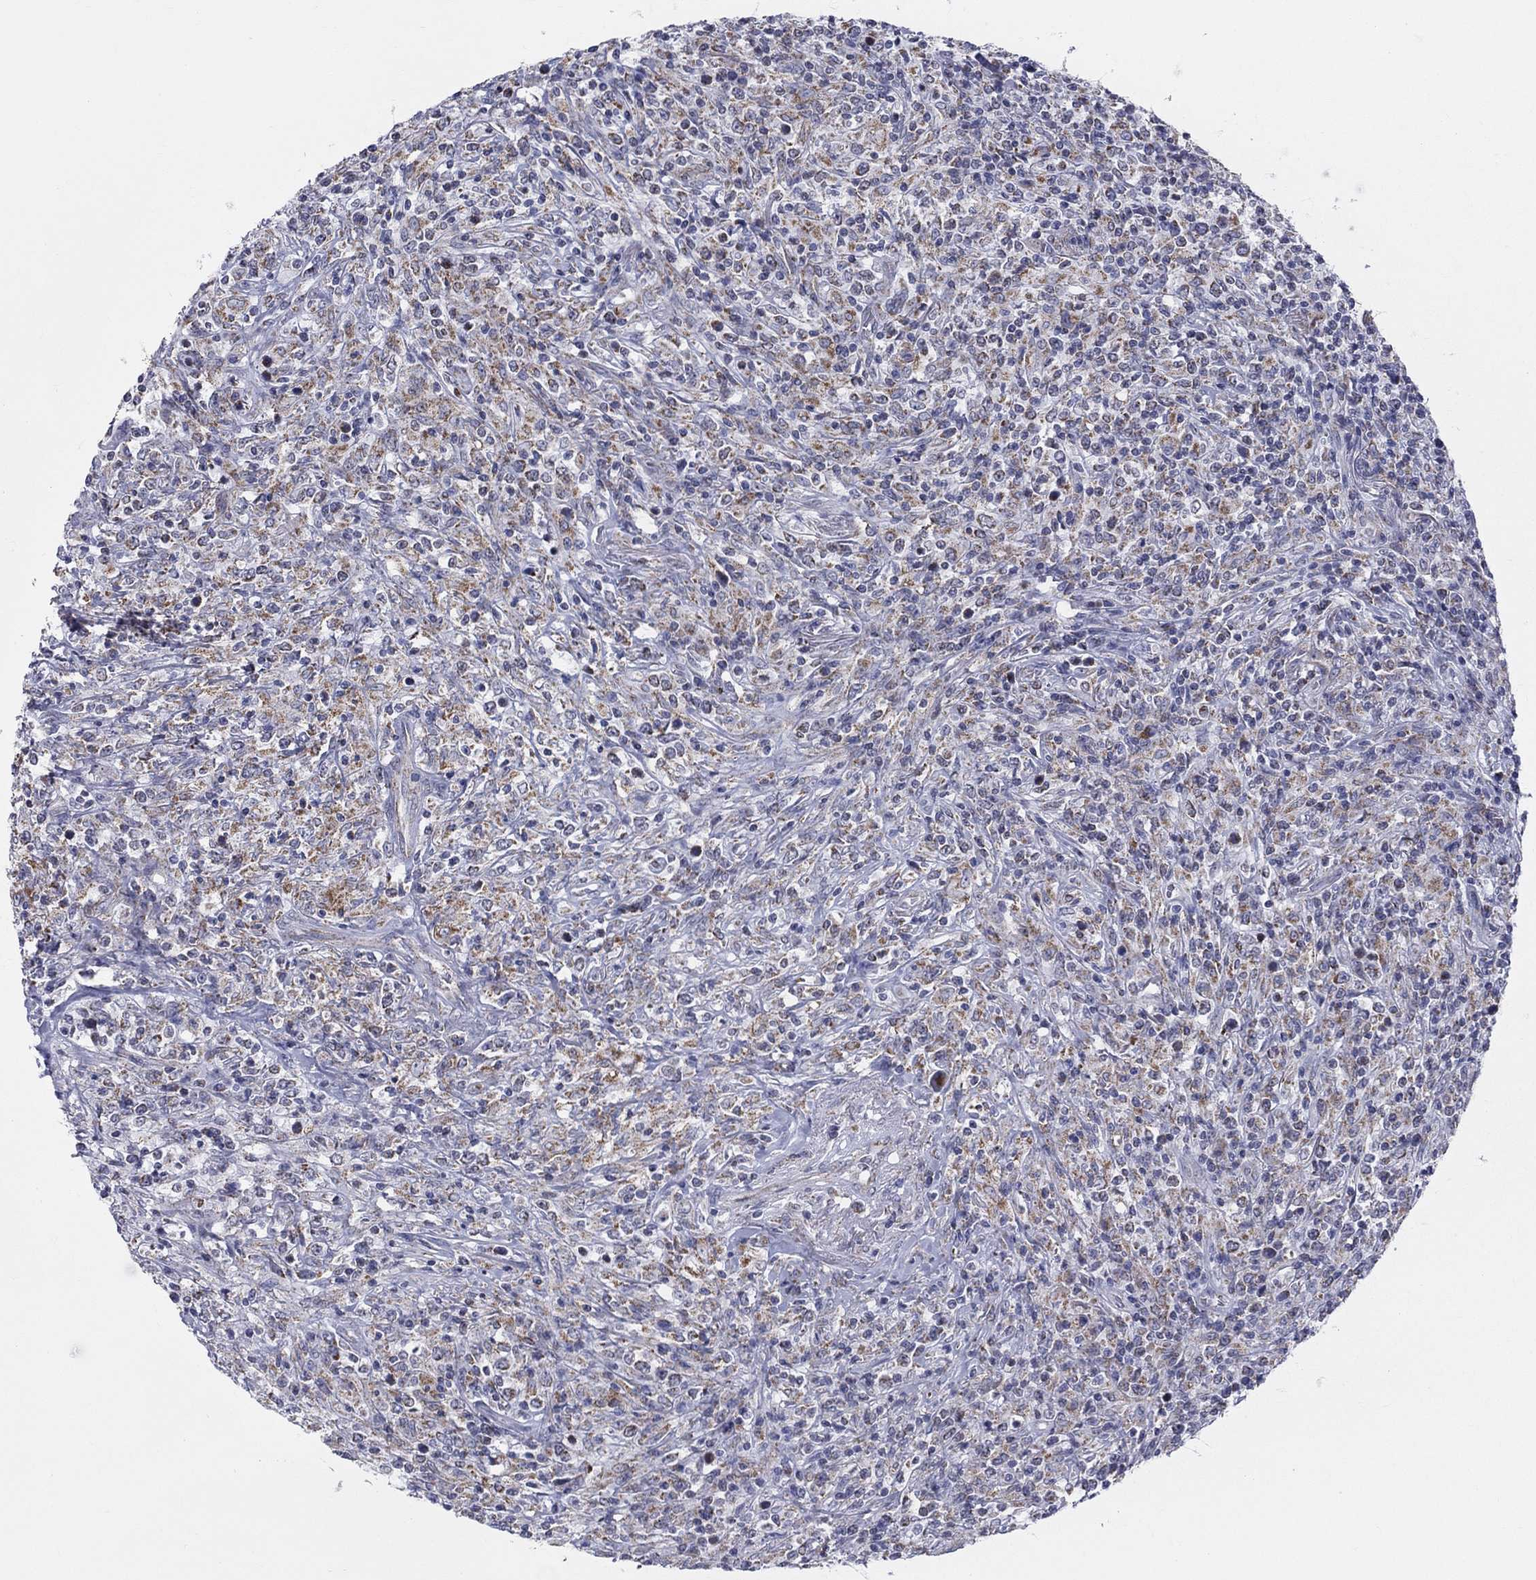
{"staining": {"intensity": "moderate", "quantity": "25%-75%", "location": "cytoplasmic/membranous"}, "tissue": "lymphoma", "cell_type": "Tumor cells", "image_type": "cancer", "snomed": [{"axis": "morphology", "description": "Malignant lymphoma, non-Hodgkin's type, High grade"}, {"axis": "topography", "description": "Lung"}], "caption": "Moderate cytoplasmic/membranous protein expression is appreciated in about 25%-75% of tumor cells in lymphoma. The staining is performed using DAB brown chromogen to label protein expression. The nuclei are counter-stained blue using hematoxylin.", "gene": "KISS1R", "patient": {"sex": "male", "age": 79}}